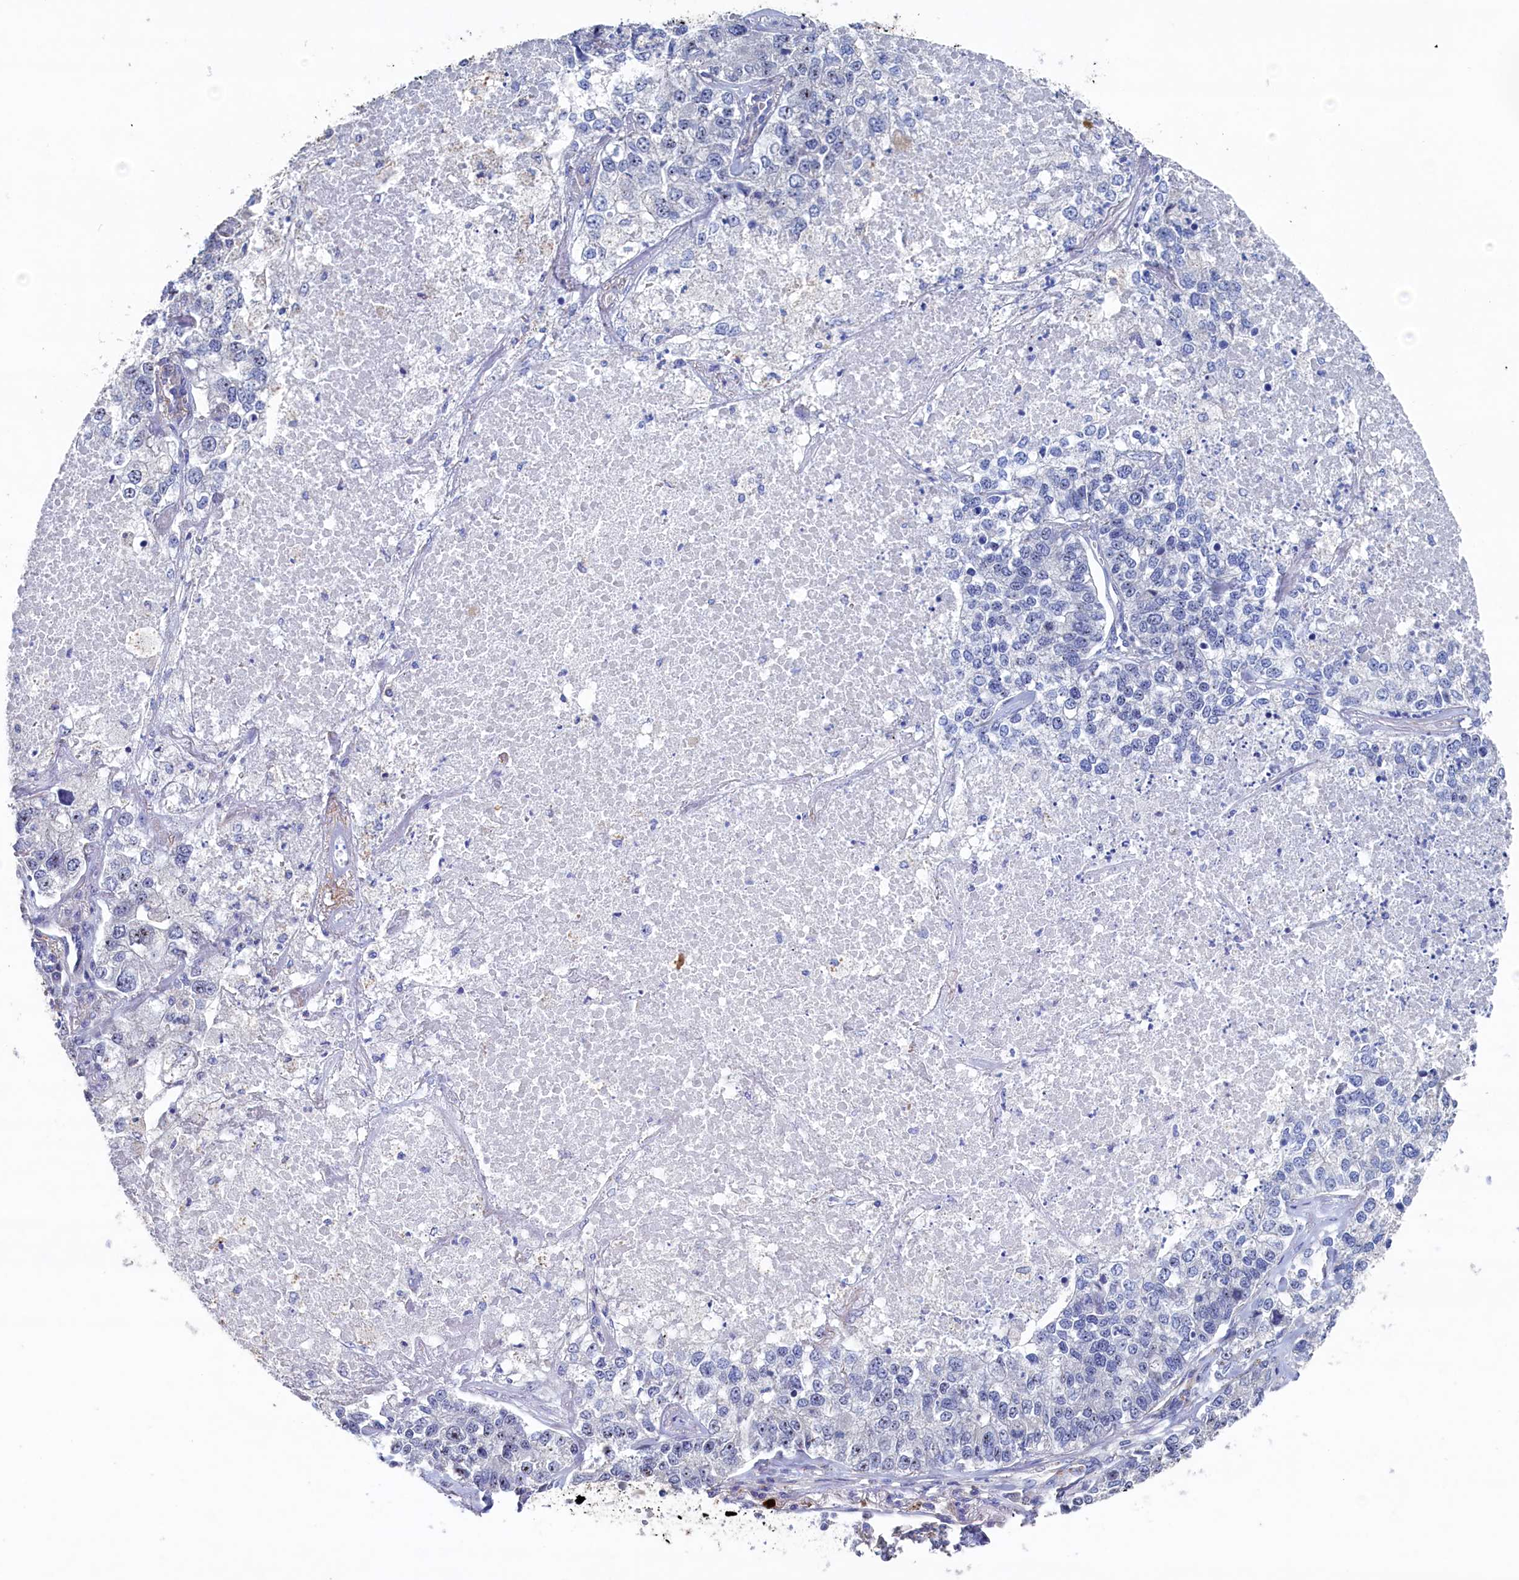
{"staining": {"intensity": "negative", "quantity": "none", "location": "none"}, "tissue": "lung cancer", "cell_type": "Tumor cells", "image_type": "cancer", "snomed": [{"axis": "morphology", "description": "Adenocarcinoma, NOS"}, {"axis": "topography", "description": "Lung"}], "caption": "IHC micrograph of adenocarcinoma (lung) stained for a protein (brown), which exhibits no expression in tumor cells. The staining is performed using DAB brown chromogen with nuclei counter-stained in using hematoxylin.", "gene": "CBLIF", "patient": {"sex": "male", "age": 49}}